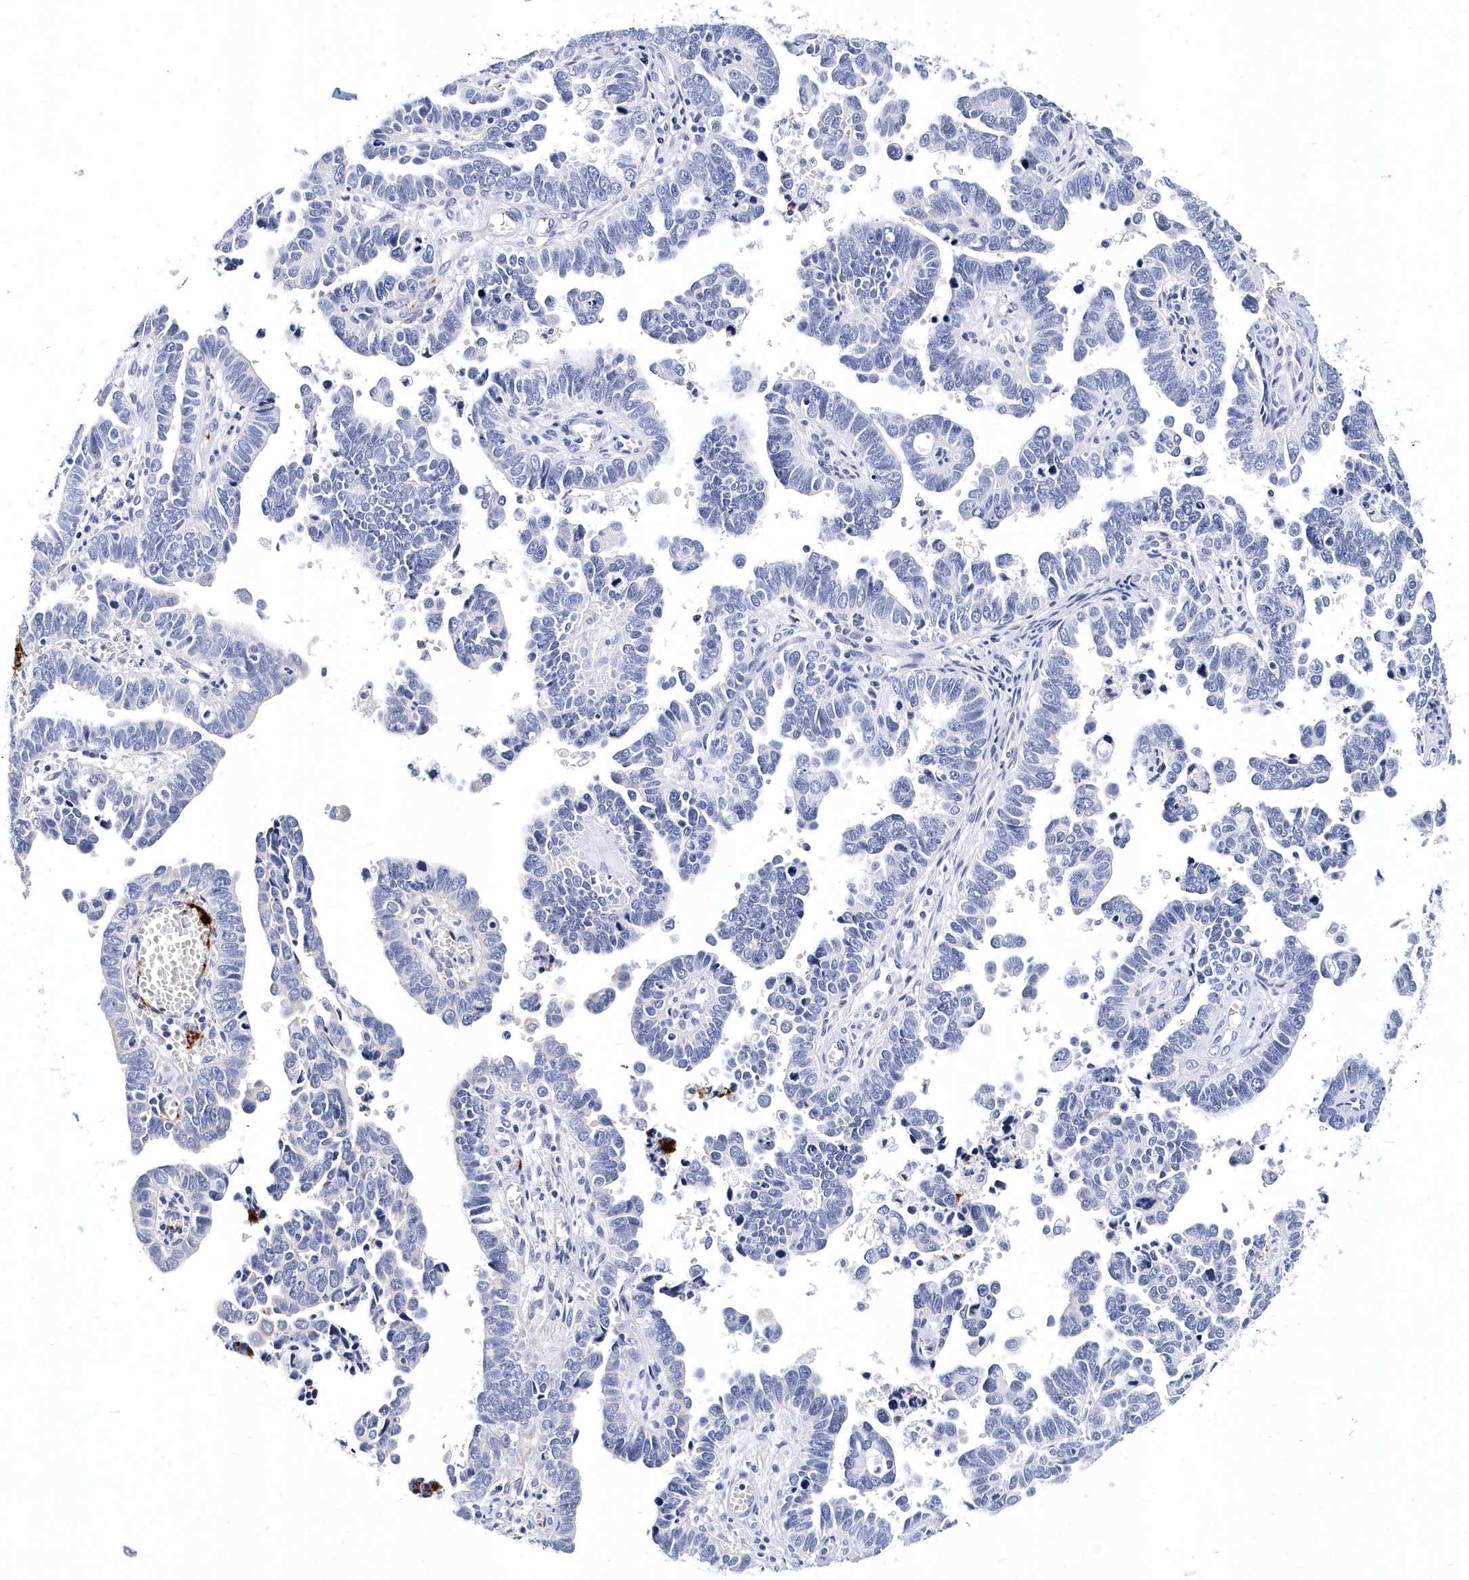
{"staining": {"intensity": "negative", "quantity": "none", "location": "none"}, "tissue": "endometrial cancer", "cell_type": "Tumor cells", "image_type": "cancer", "snomed": [{"axis": "morphology", "description": "Adenocarcinoma, NOS"}, {"axis": "topography", "description": "Endometrium"}], "caption": "High magnification brightfield microscopy of endometrial cancer stained with DAB (brown) and counterstained with hematoxylin (blue): tumor cells show no significant expression.", "gene": "ITGA2B", "patient": {"sex": "female", "age": 75}}